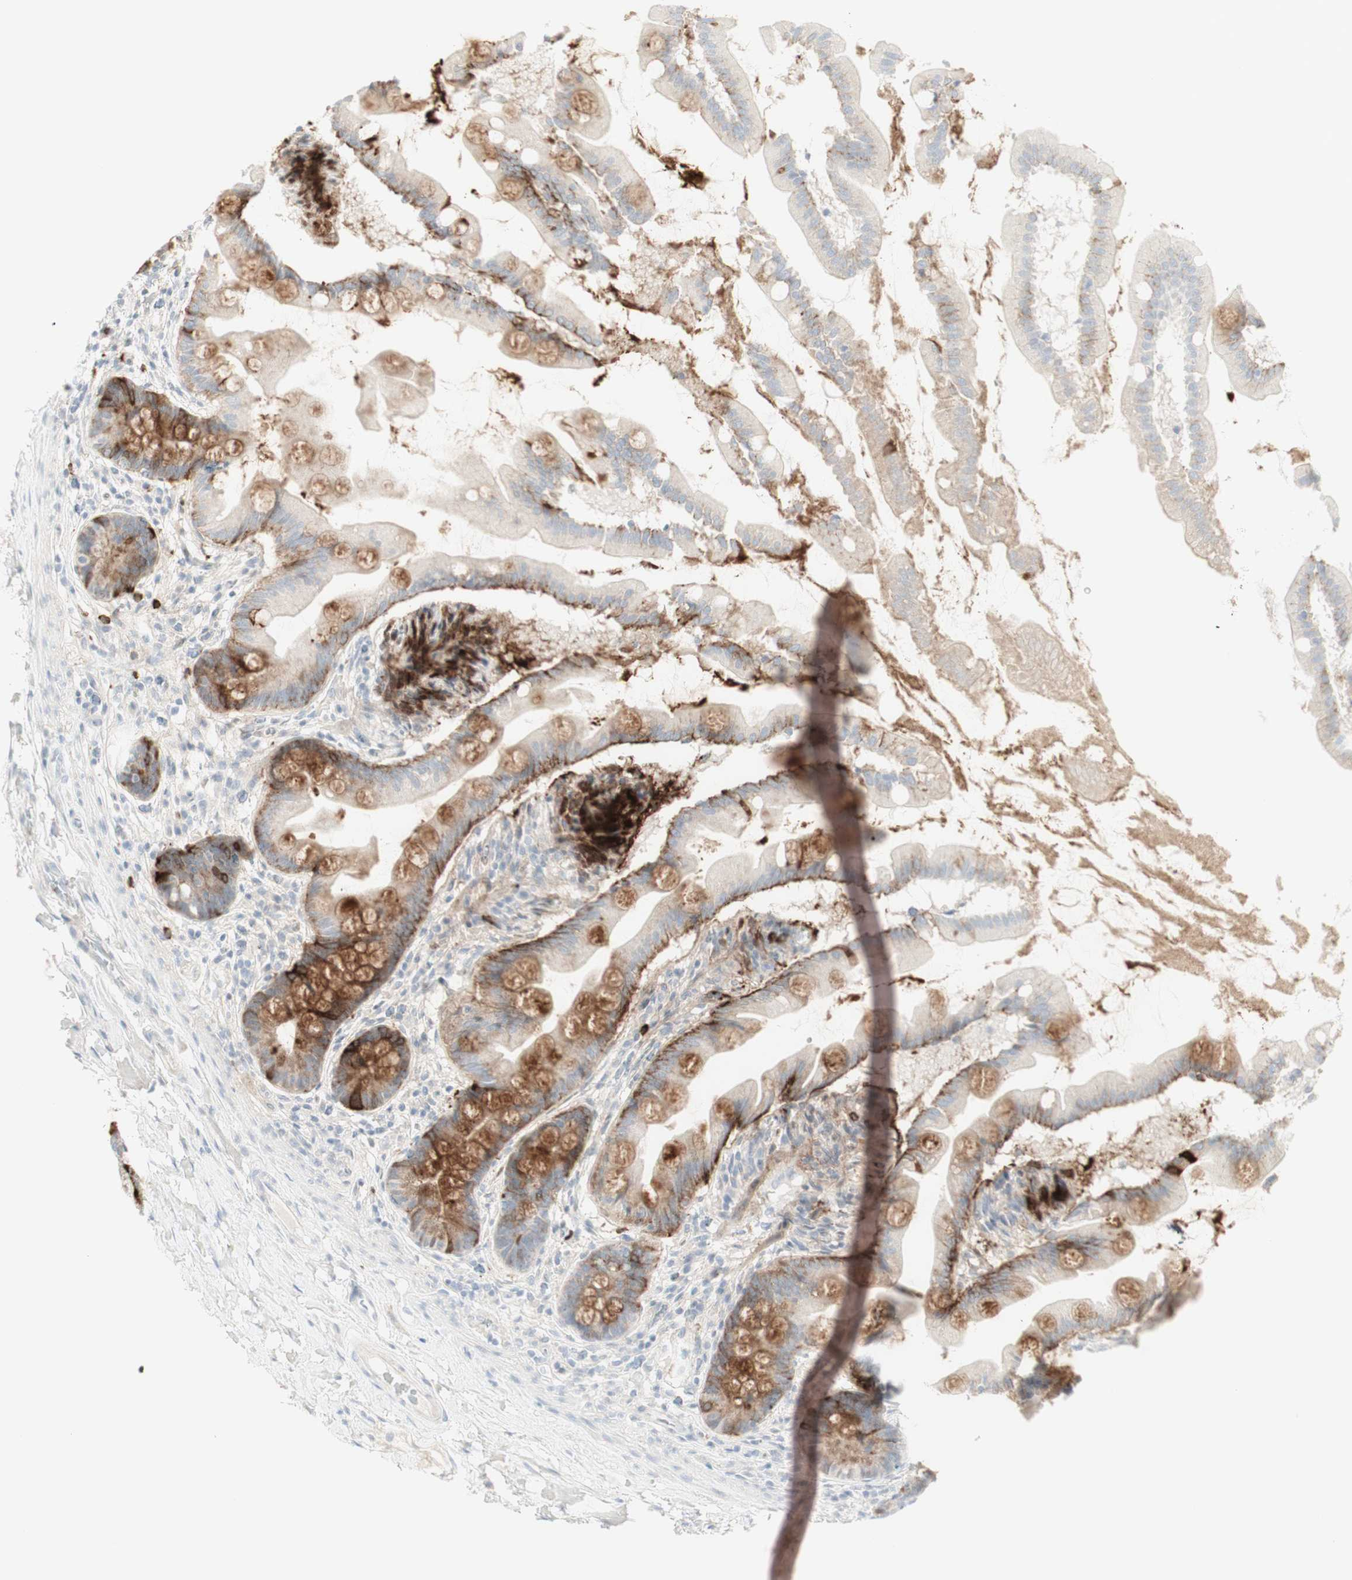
{"staining": {"intensity": "strong", "quantity": "25%-75%", "location": "cytoplasmic/membranous"}, "tissue": "small intestine", "cell_type": "Glandular cells", "image_type": "normal", "snomed": [{"axis": "morphology", "description": "Normal tissue, NOS"}, {"axis": "topography", "description": "Small intestine"}], "caption": "IHC histopathology image of normal human small intestine stained for a protein (brown), which shows high levels of strong cytoplasmic/membranous staining in about 25%-75% of glandular cells.", "gene": "MDK", "patient": {"sex": "female", "age": 56}}